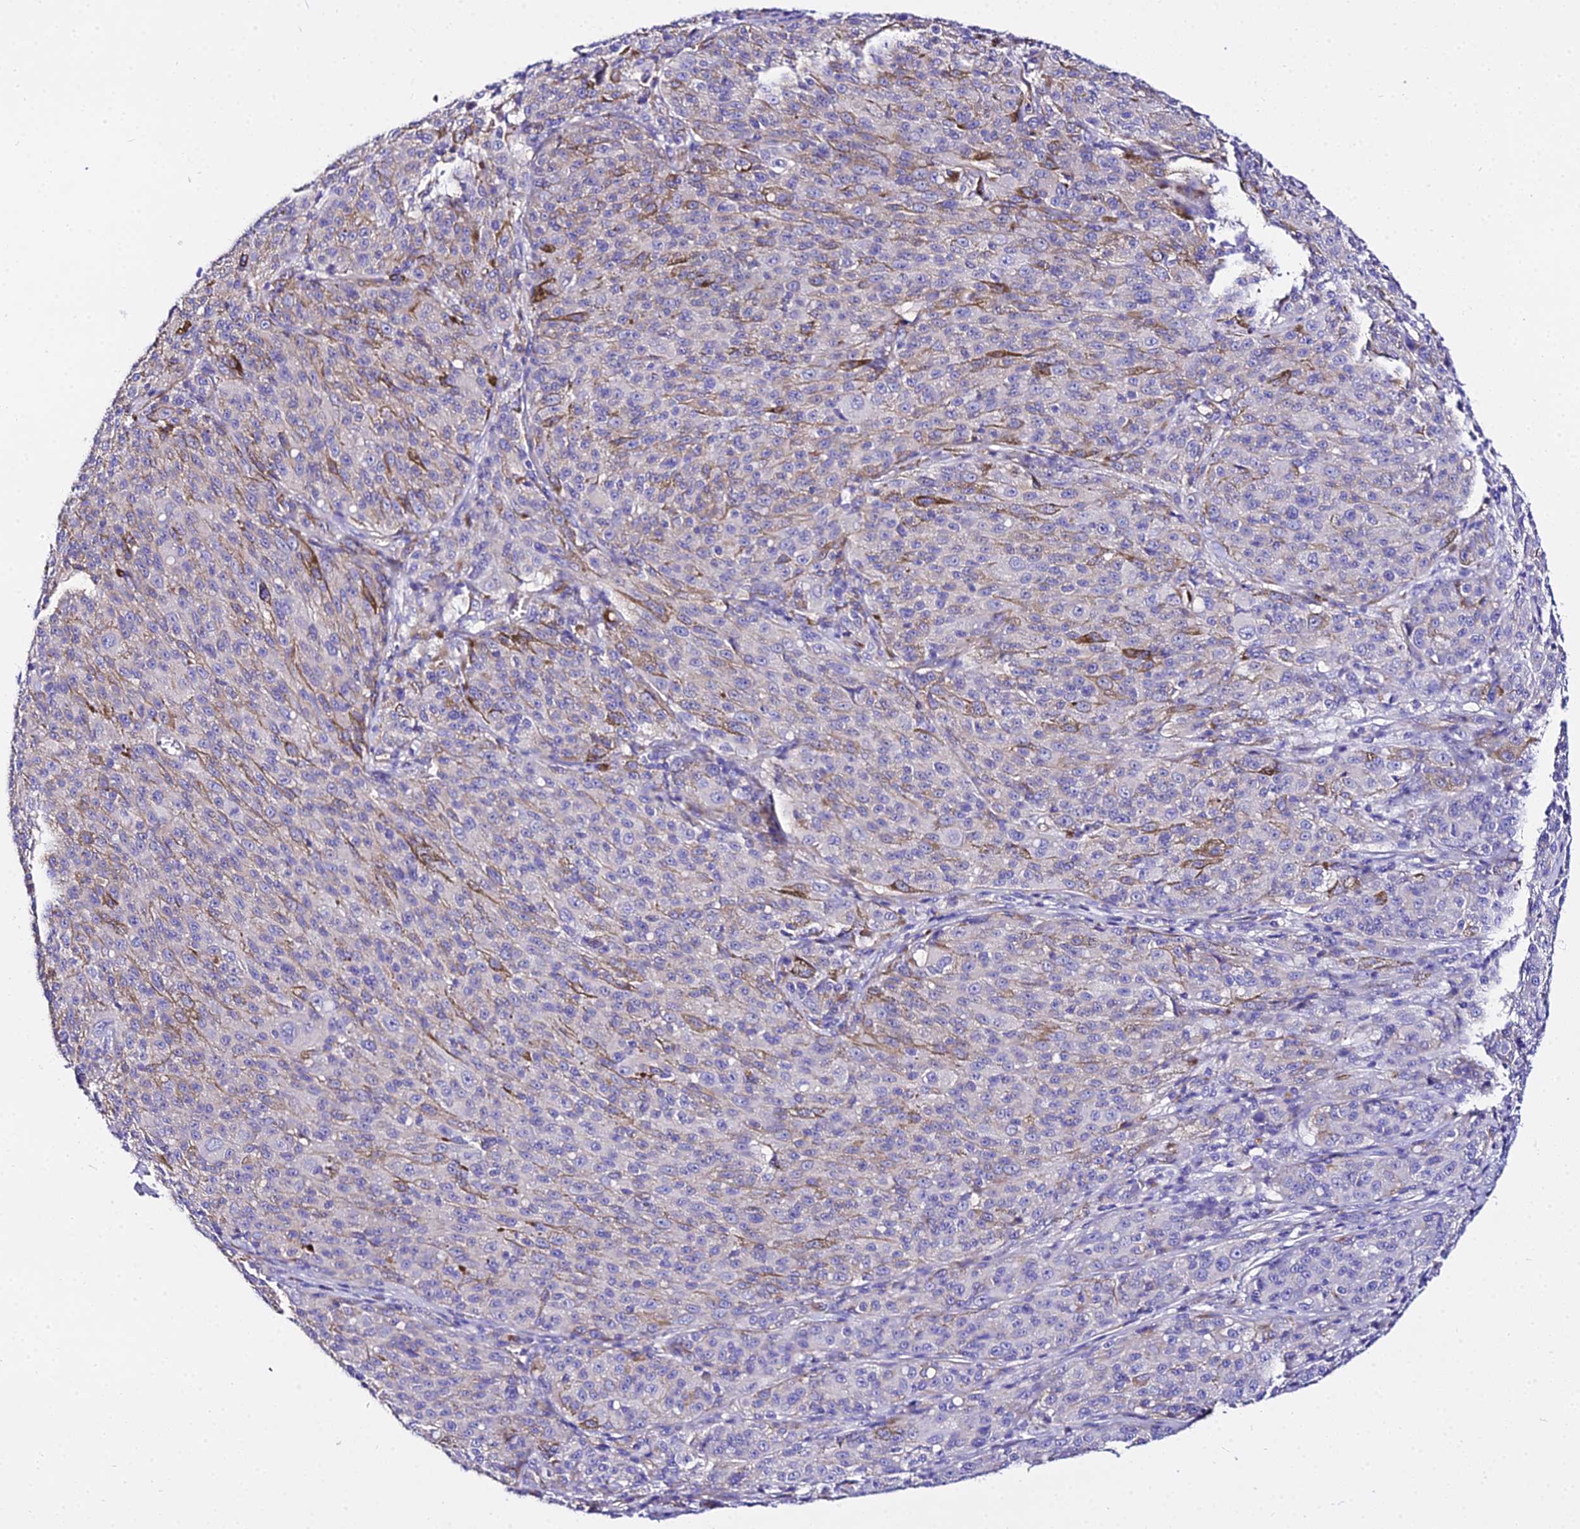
{"staining": {"intensity": "negative", "quantity": "none", "location": "none"}, "tissue": "melanoma", "cell_type": "Tumor cells", "image_type": "cancer", "snomed": [{"axis": "morphology", "description": "Malignant melanoma, NOS"}, {"axis": "topography", "description": "Skin"}], "caption": "Protein analysis of melanoma shows no significant expression in tumor cells.", "gene": "DAW1", "patient": {"sex": "female", "age": 52}}